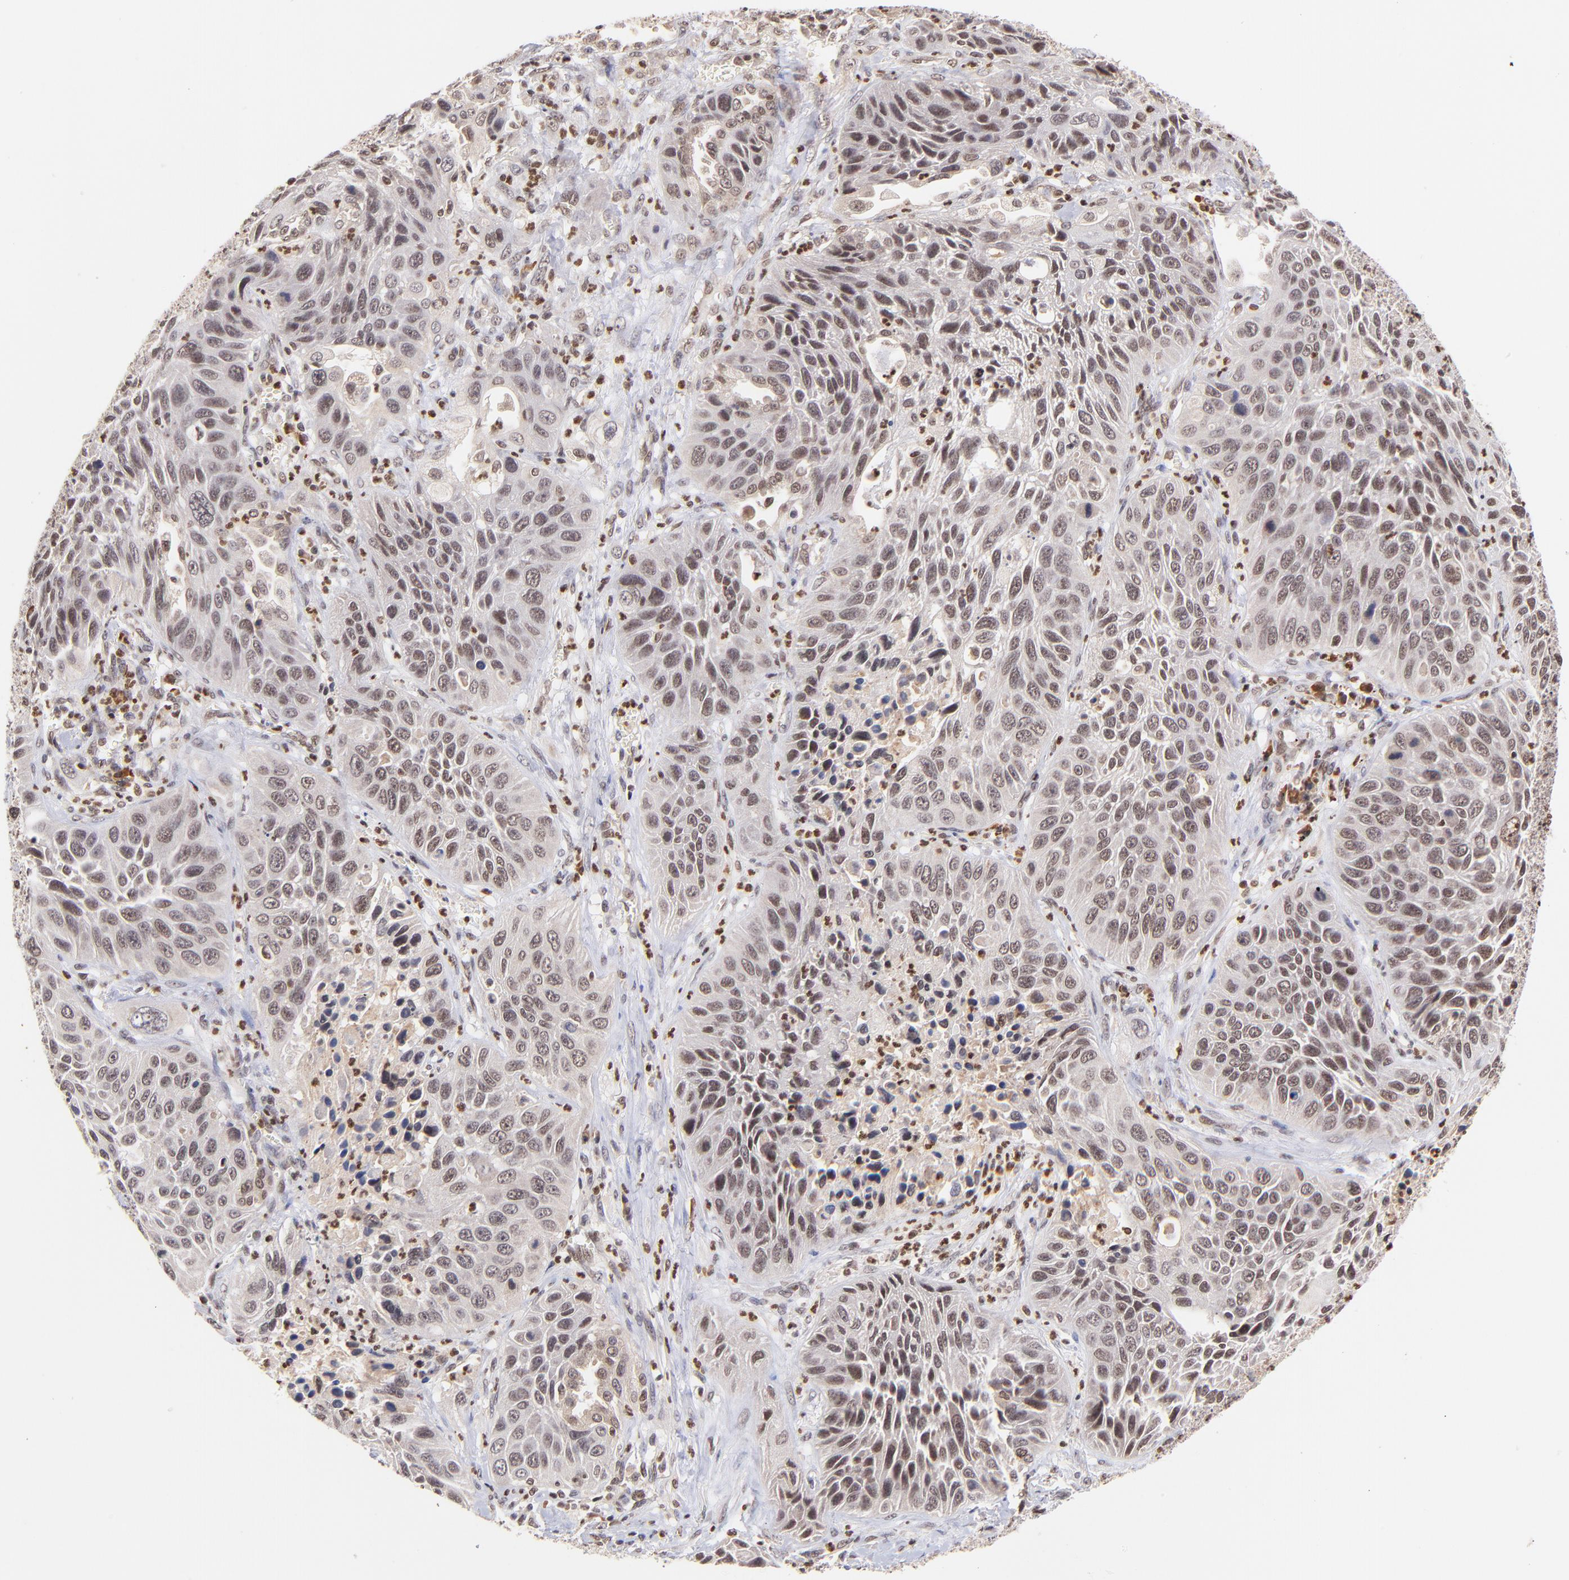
{"staining": {"intensity": "moderate", "quantity": ">75%", "location": "cytoplasmic/membranous,nuclear"}, "tissue": "lung cancer", "cell_type": "Tumor cells", "image_type": "cancer", "snomed": [{"axis": "morphology", "description": "Squamous cell carcinoma, NOS"}, {"axis": "topography", "description": "Lung"}], "caption": "Protein expression analysis of squamous cell carcinoma (lung) reveals moderate cytoplasmic/membranous and nuclear staining in about >75% of tumor cells.", "gene": "WDR25", "patient": {"sex": "female", "age": 76}}